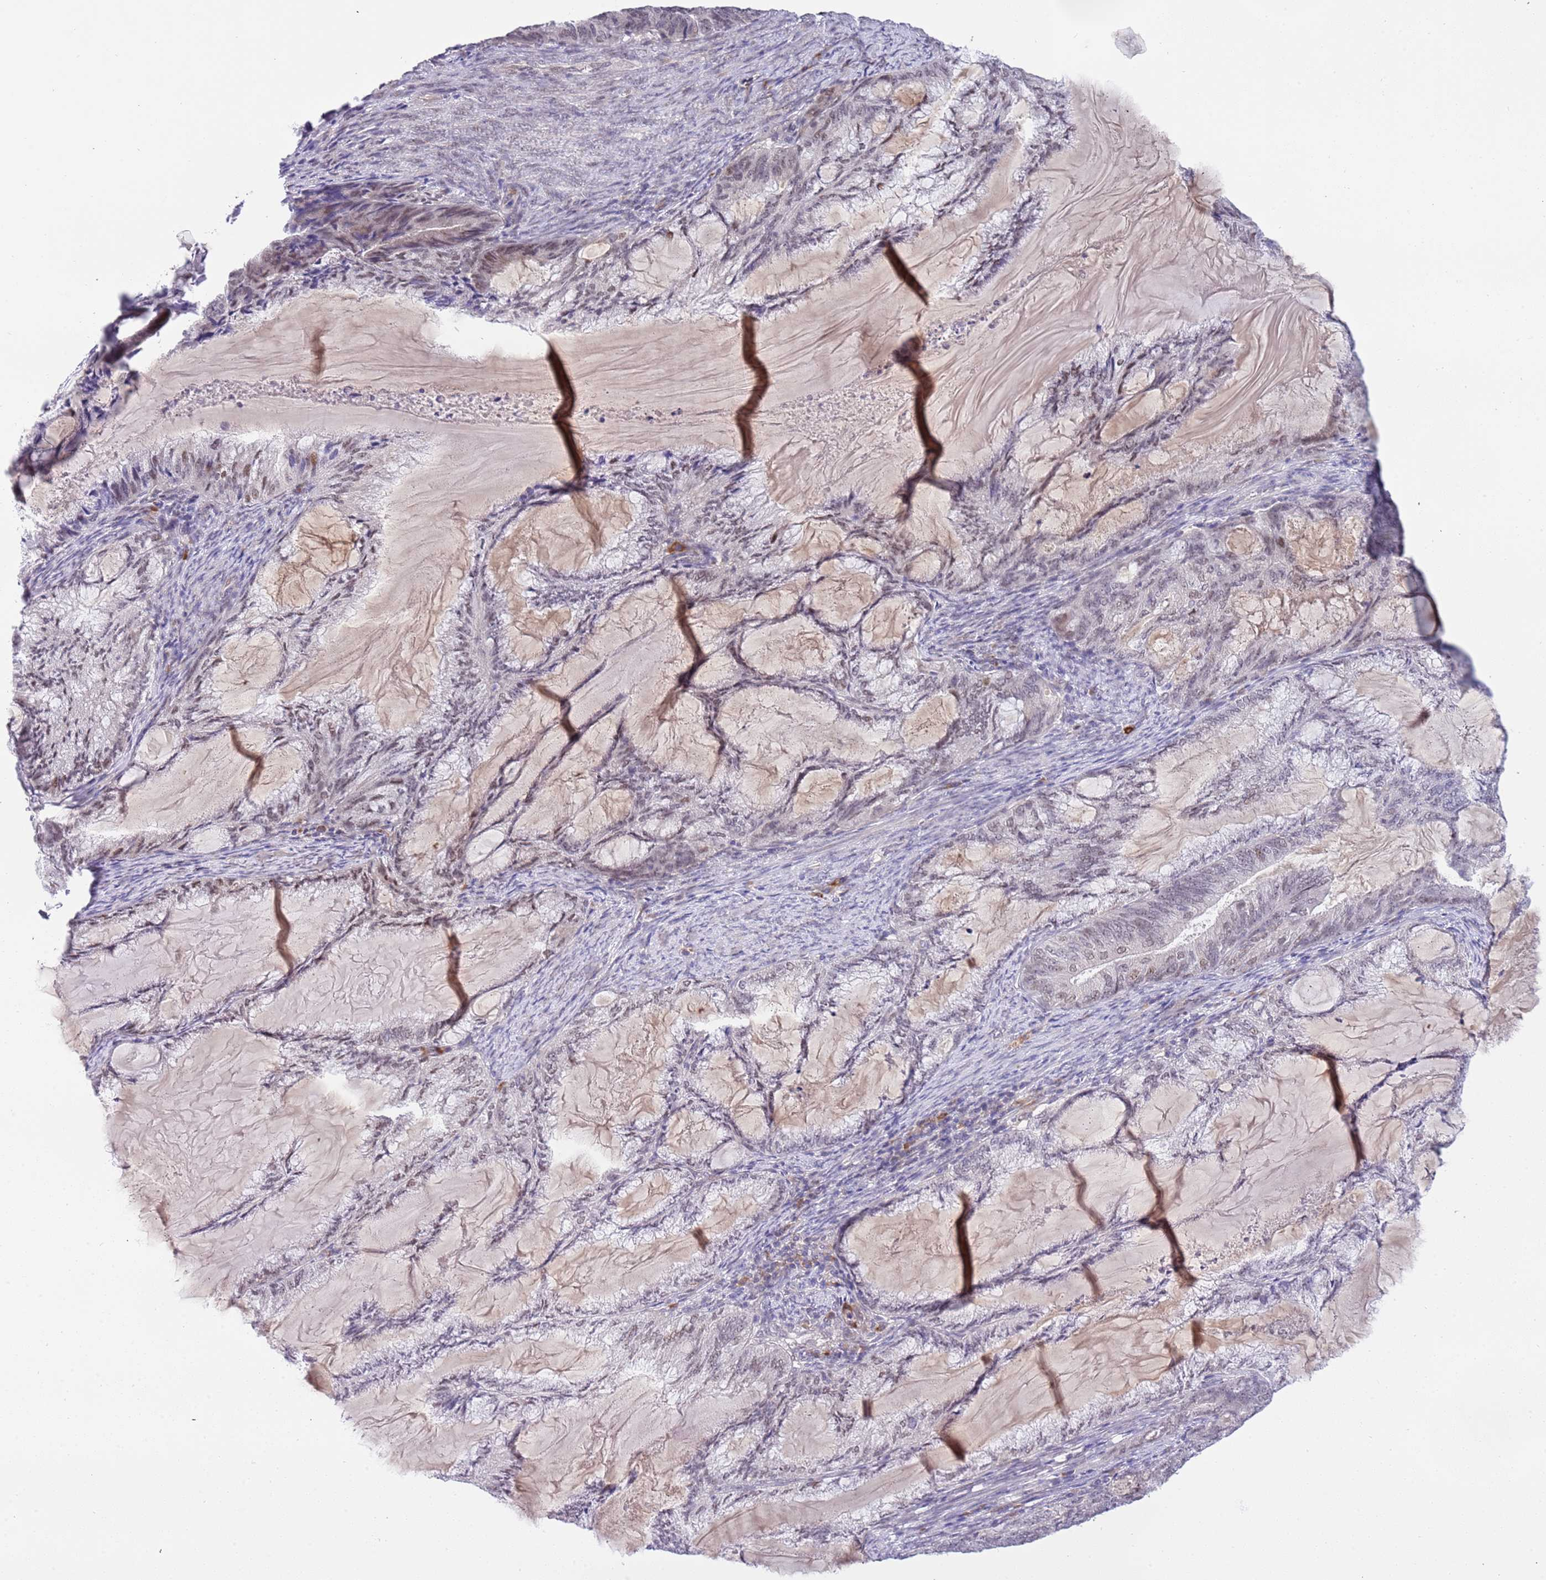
{"staining": {"intensity": "weak", "quantity": "<25%", "location": "nuclear"}, "tissue": "endometrial cancer", "cell_type": "Tumor cells", "image_type": "cancer", "snomed": [{"axis": "morphology", "description": "Adenocarcinoma, NOS"}, {"axis": "topography", "description": "Endometrium"}], "caption": "Image shows no significant protein expression in tumor cells of endometrial adenocarcinoma.", "gene": "MAGEF1", "patient": {"sex": "female", "age": 86}}